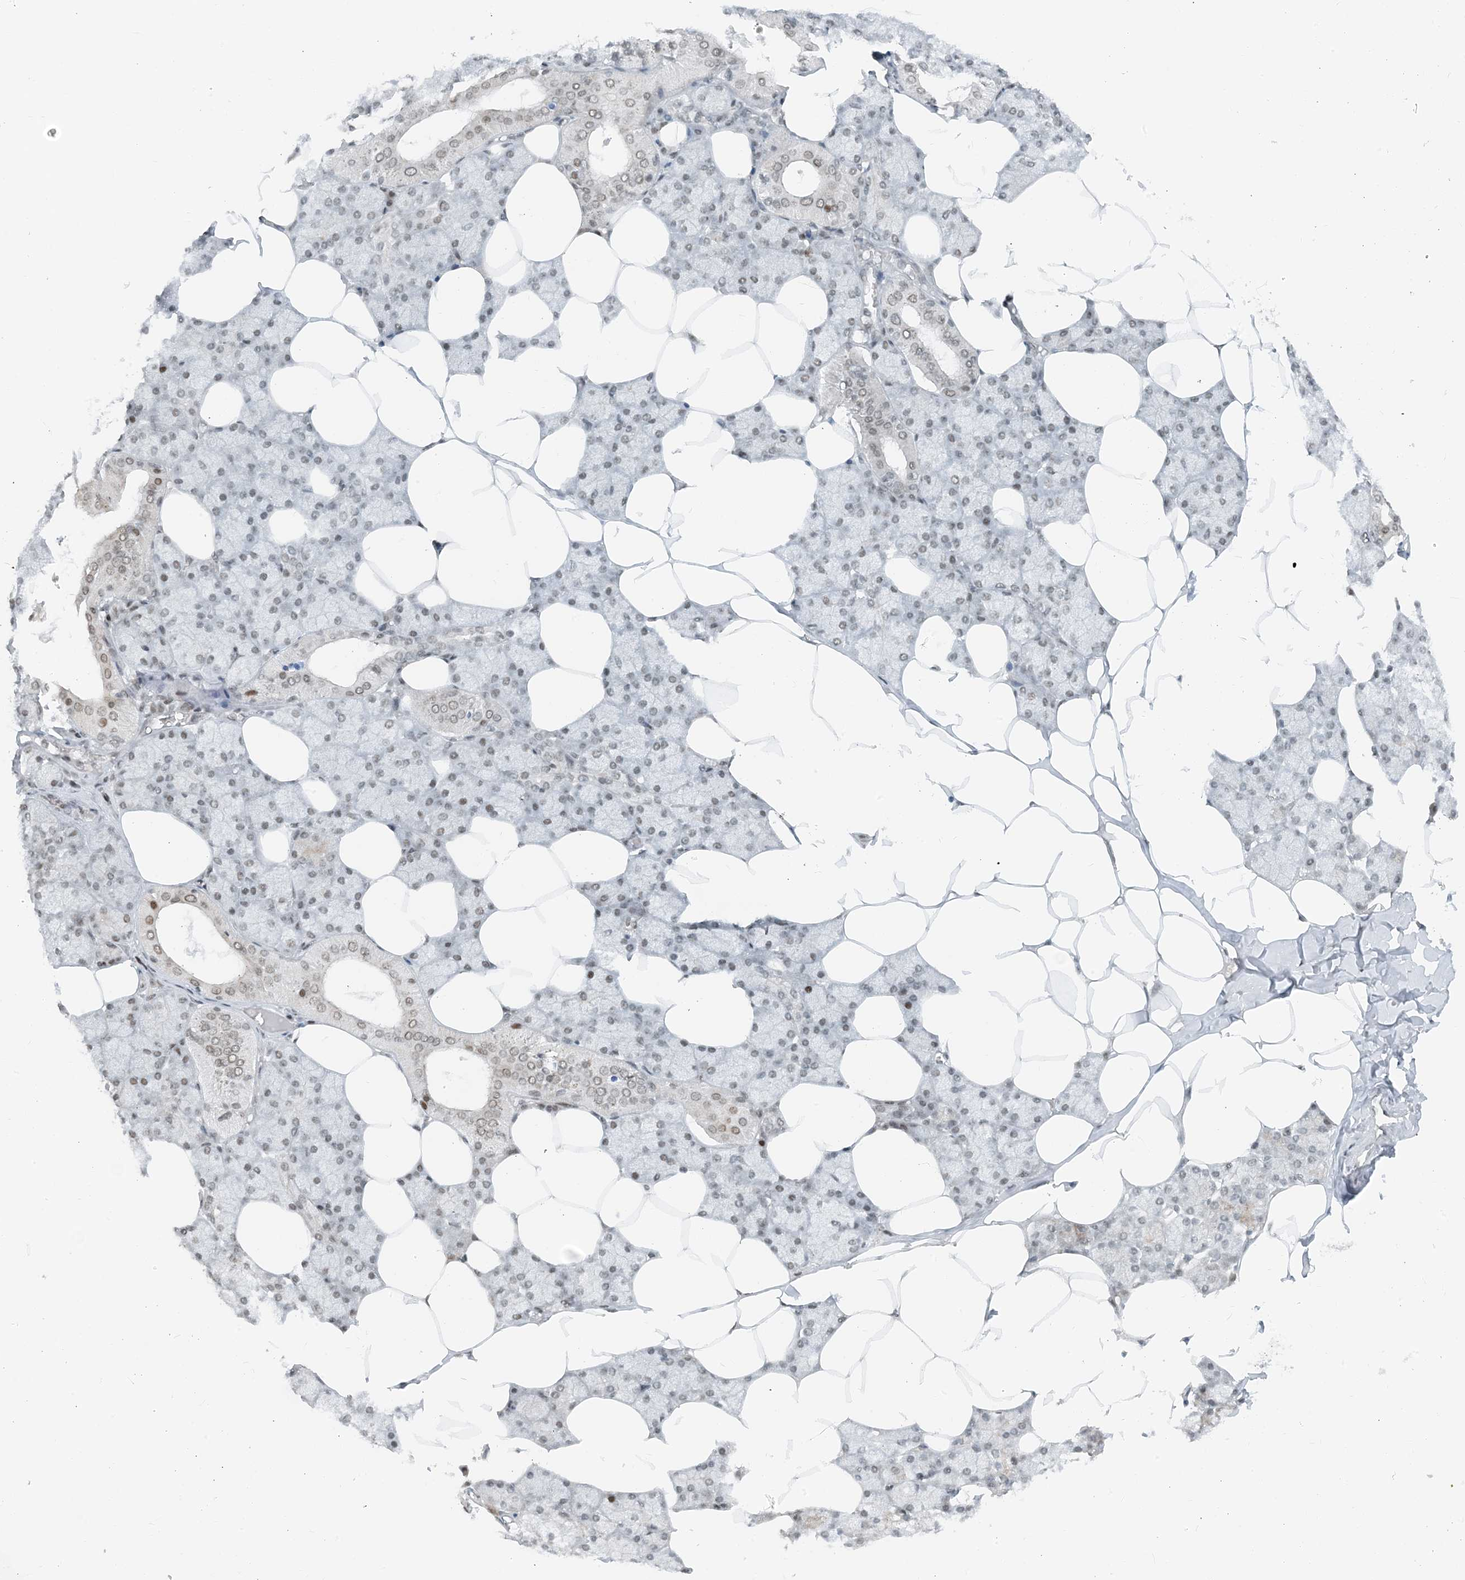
{"staining": {"intensity": "weak", "quantity": "25%-75%", "location": "nuclear"}, "tissue": "salivary gland", "cell_type": "Glandular cells", "image_type": "normal", "snomed": [{"axis": "morphology", "description": "Normal tissue, NOS"}, {"axis": "topography", "description": "Salivary gland"}], "caption": "Brown immunohistochemical staining in unremarkable salivary gland shows weak nuclear expression in approximately 25%-75% of glandular cells. (Stains: DAB (3,3'-diaminobenzidine) in brown, nuclei in blue, Microscopy: brightfield microscopy at high magnification).", "gene": "ZNF500", "patient": {"sex": "male", "age": 62}}